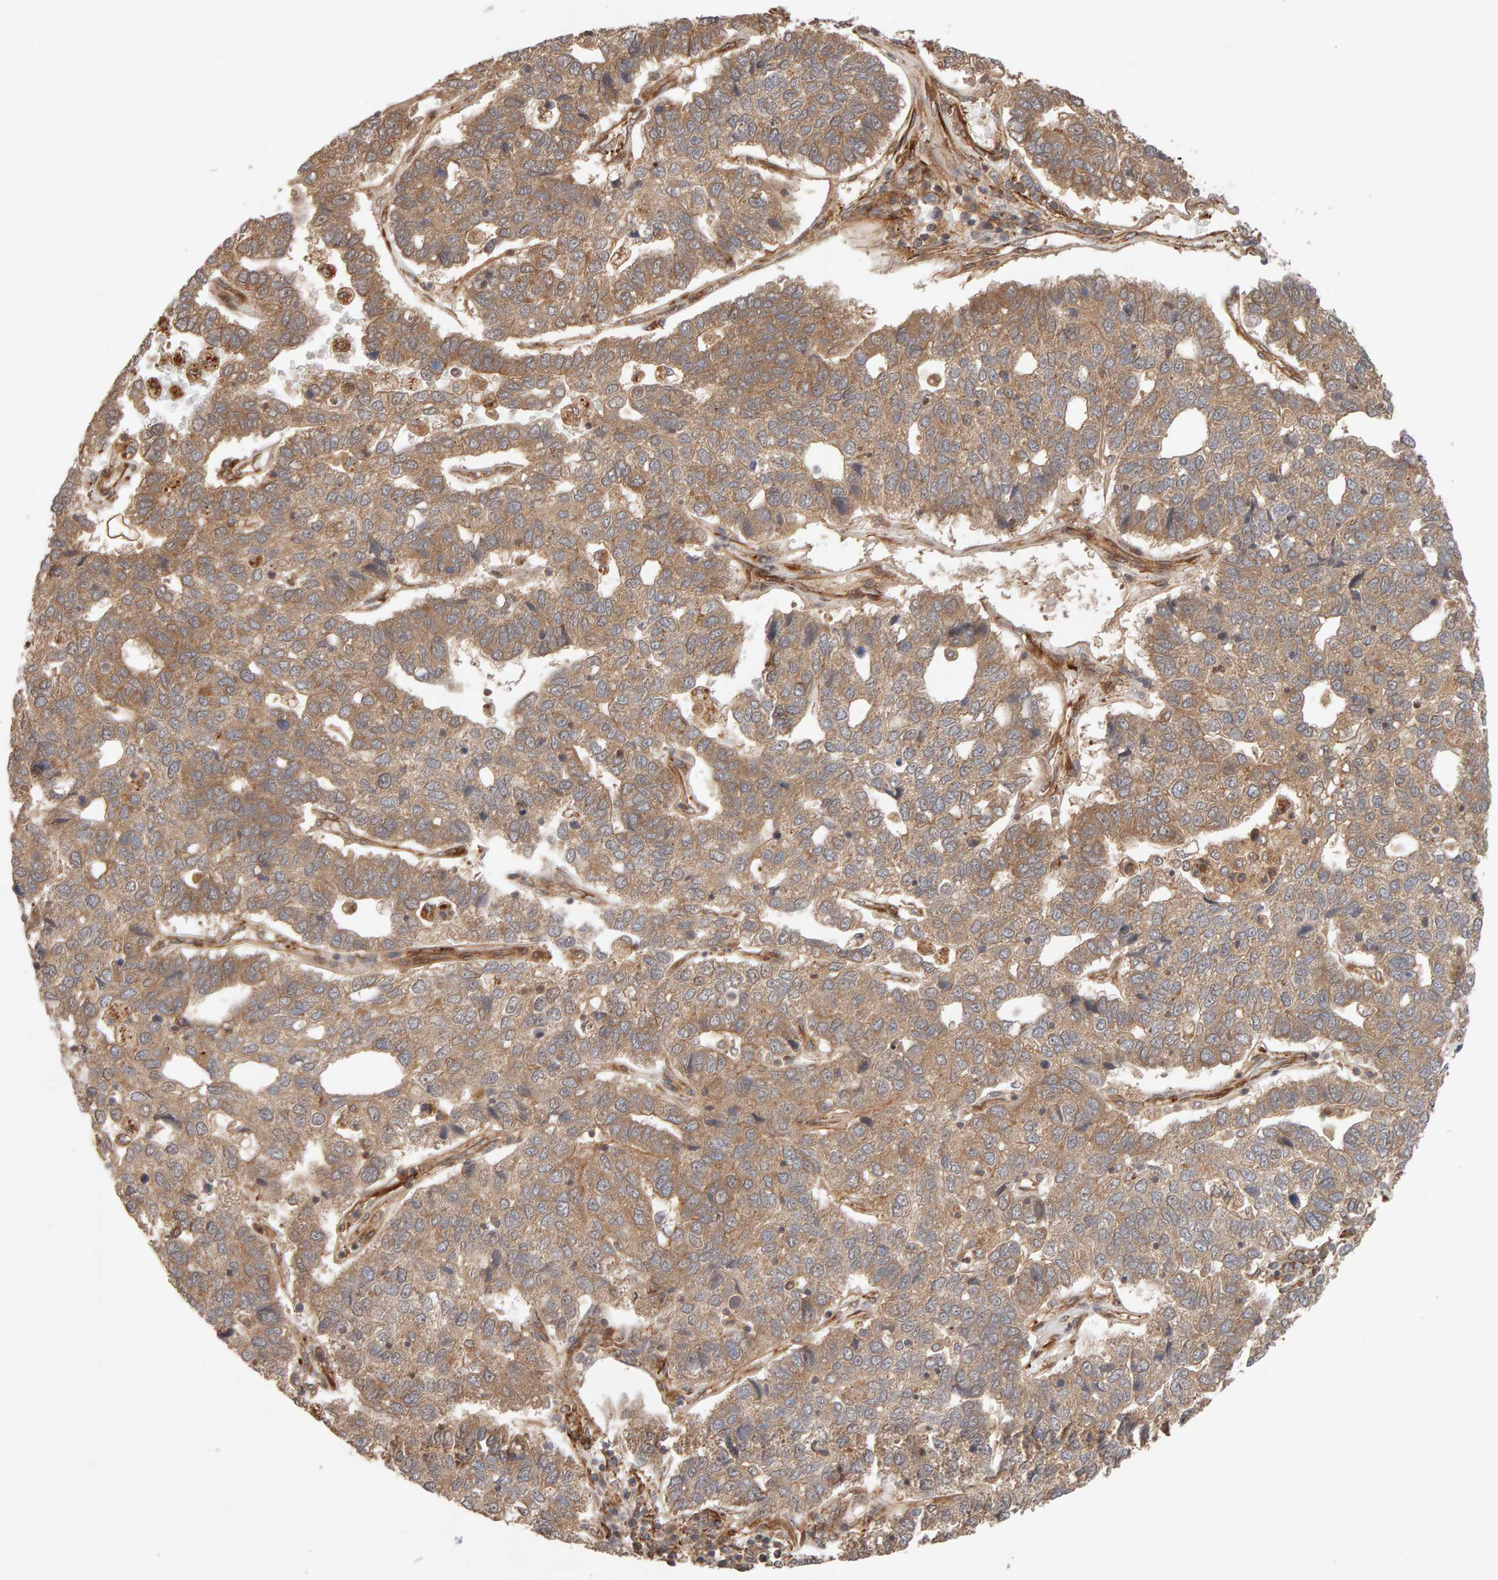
{"staining": {"intensity": "moderate", "quantity": ">75%", "location": "cytoplasmic/membranous"}, "tissue": "pancreatic cancer", "cell_type": "Tumor cells", "image_type": "cancer", "snomed": [{"axis": "morphology", "description": "Adenocarcinoma, NOS"}, {"axis": "topography", "description": "Pancreas"}], "caption": "Pancreatic cancer tissue demonstrates moderate cytoplasmic/membranous expression in about >75% of tumor cells, visualized by immunohistochemistry.", "gene": "SYNRG", "patient": {"sex": "female", "age": 61}}